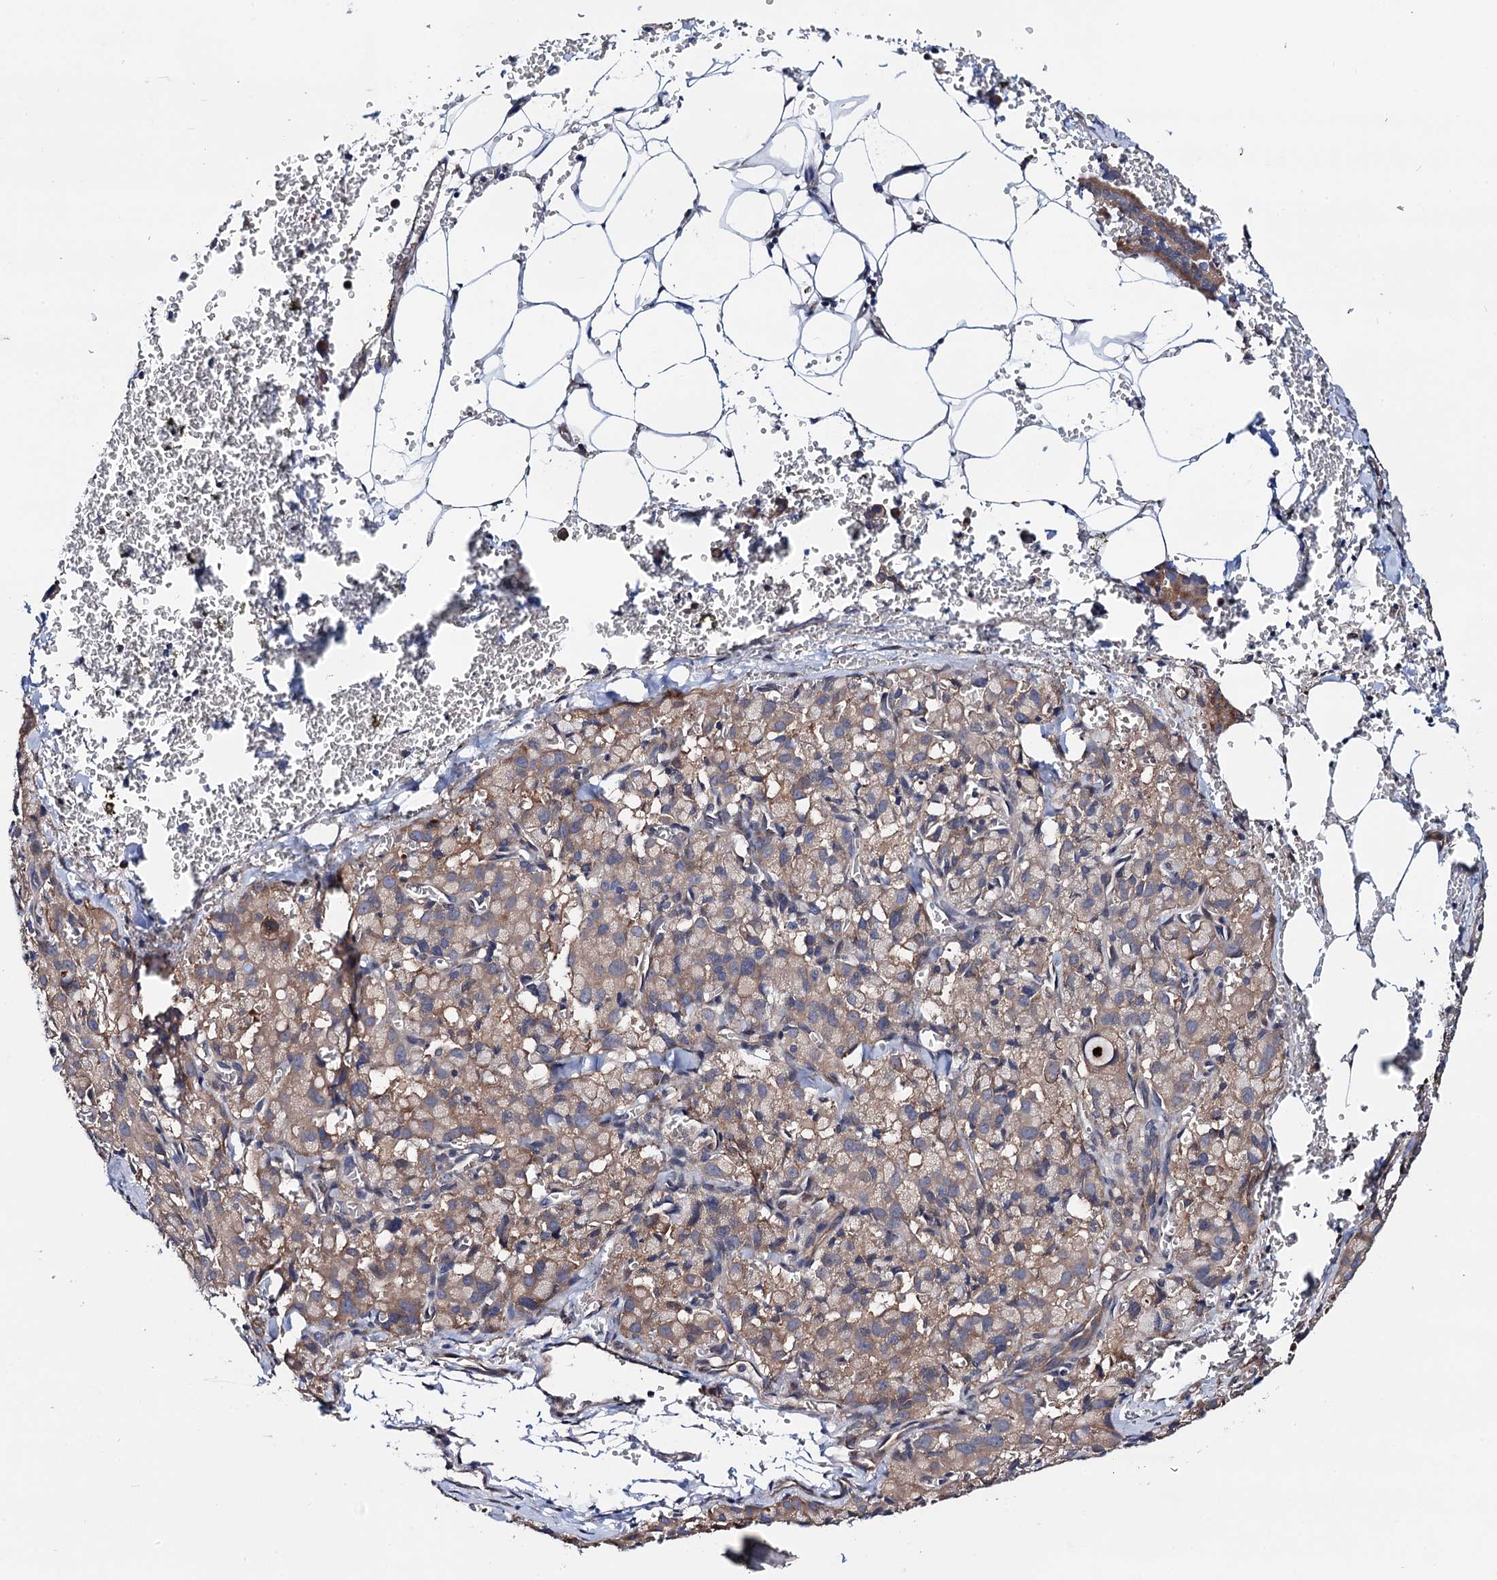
{"staining": {"intensity": "moderate", "quantity": ">75%", "location": "cytoplasmic/membranous"}, "tissue": "pancreatic cancer", "cell_type": "Tumor cells", "image_type": "cancer", "snomed": [{"axis": "morphology", "description": "Adenocarcinoma, NOS"}, {"axis": "topography", "description": "Pancreas"}], "caption": "There is medium levels of moderate cytoplasmic/membranous positivity in tumor cells of pancreatic cancer, as demonstrated by immunohistochemical staining (brown color).", "gene": "PGLS", "patient": {"sex": "male", "age": 65}}